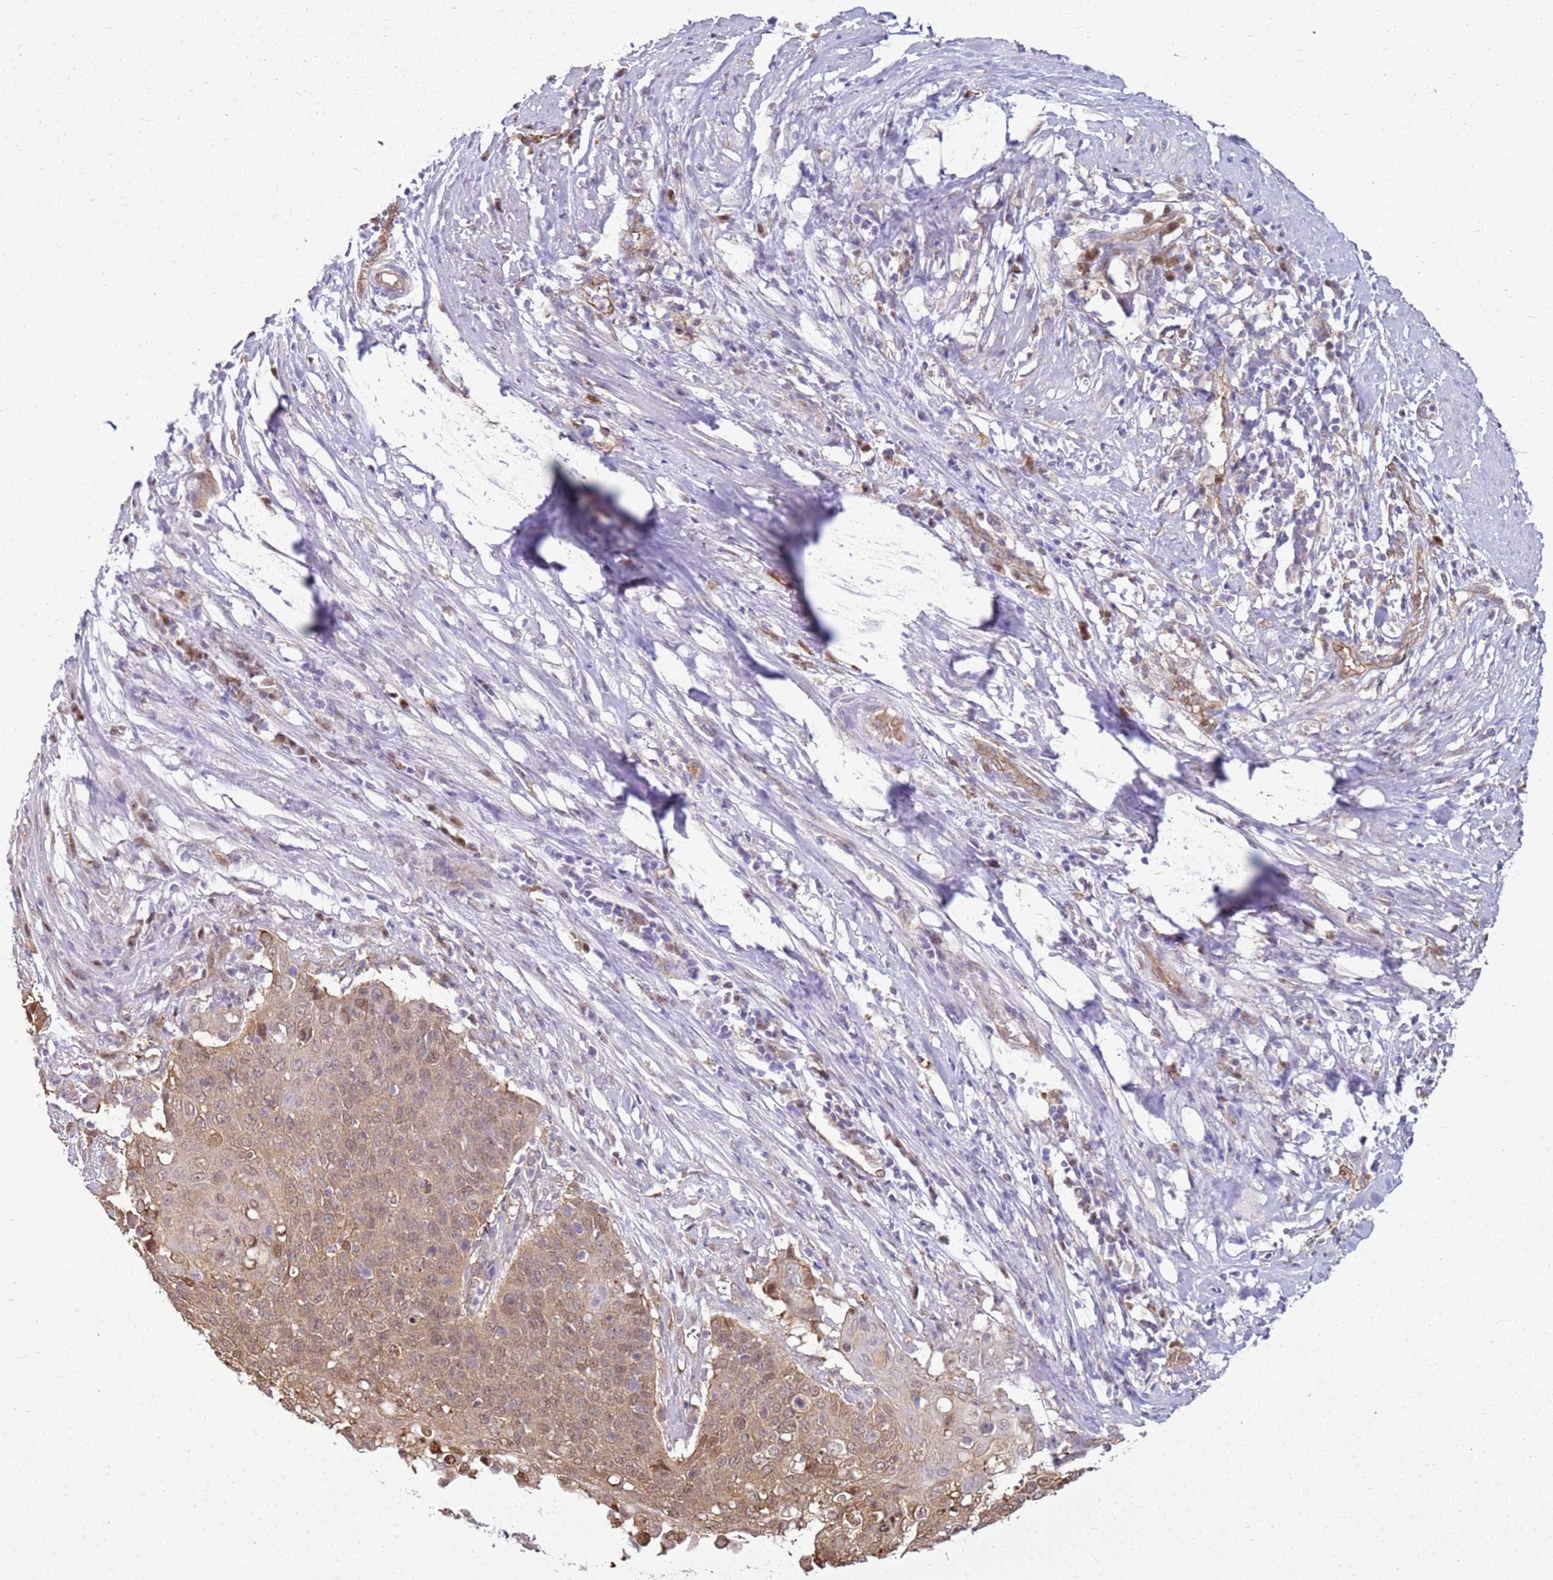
{"staining": {"intensity": "moderate", "quantity": ">75%", "location": "cytoplasmic/membranous,nuclear"}, "tissue": "cervical cancer", "cell_type": "Tumor cells", "image_type": "cancer", "snomed": [{"axis": "morphology", "description": "Squamous cell carcinoma, NOS"}, {"axis": "topography", "description": "Cervix"}], "caption": "Immunohistochemistry photomicrograph of human cervical cancer stained for a protein (brown), which shows medium levels of moderate cytoplasmic/membranous and nuclear staining in approximately >75% of tumor cells.", "gene": "YWHAE", "patient": {"sex": "female", "age": 39}}